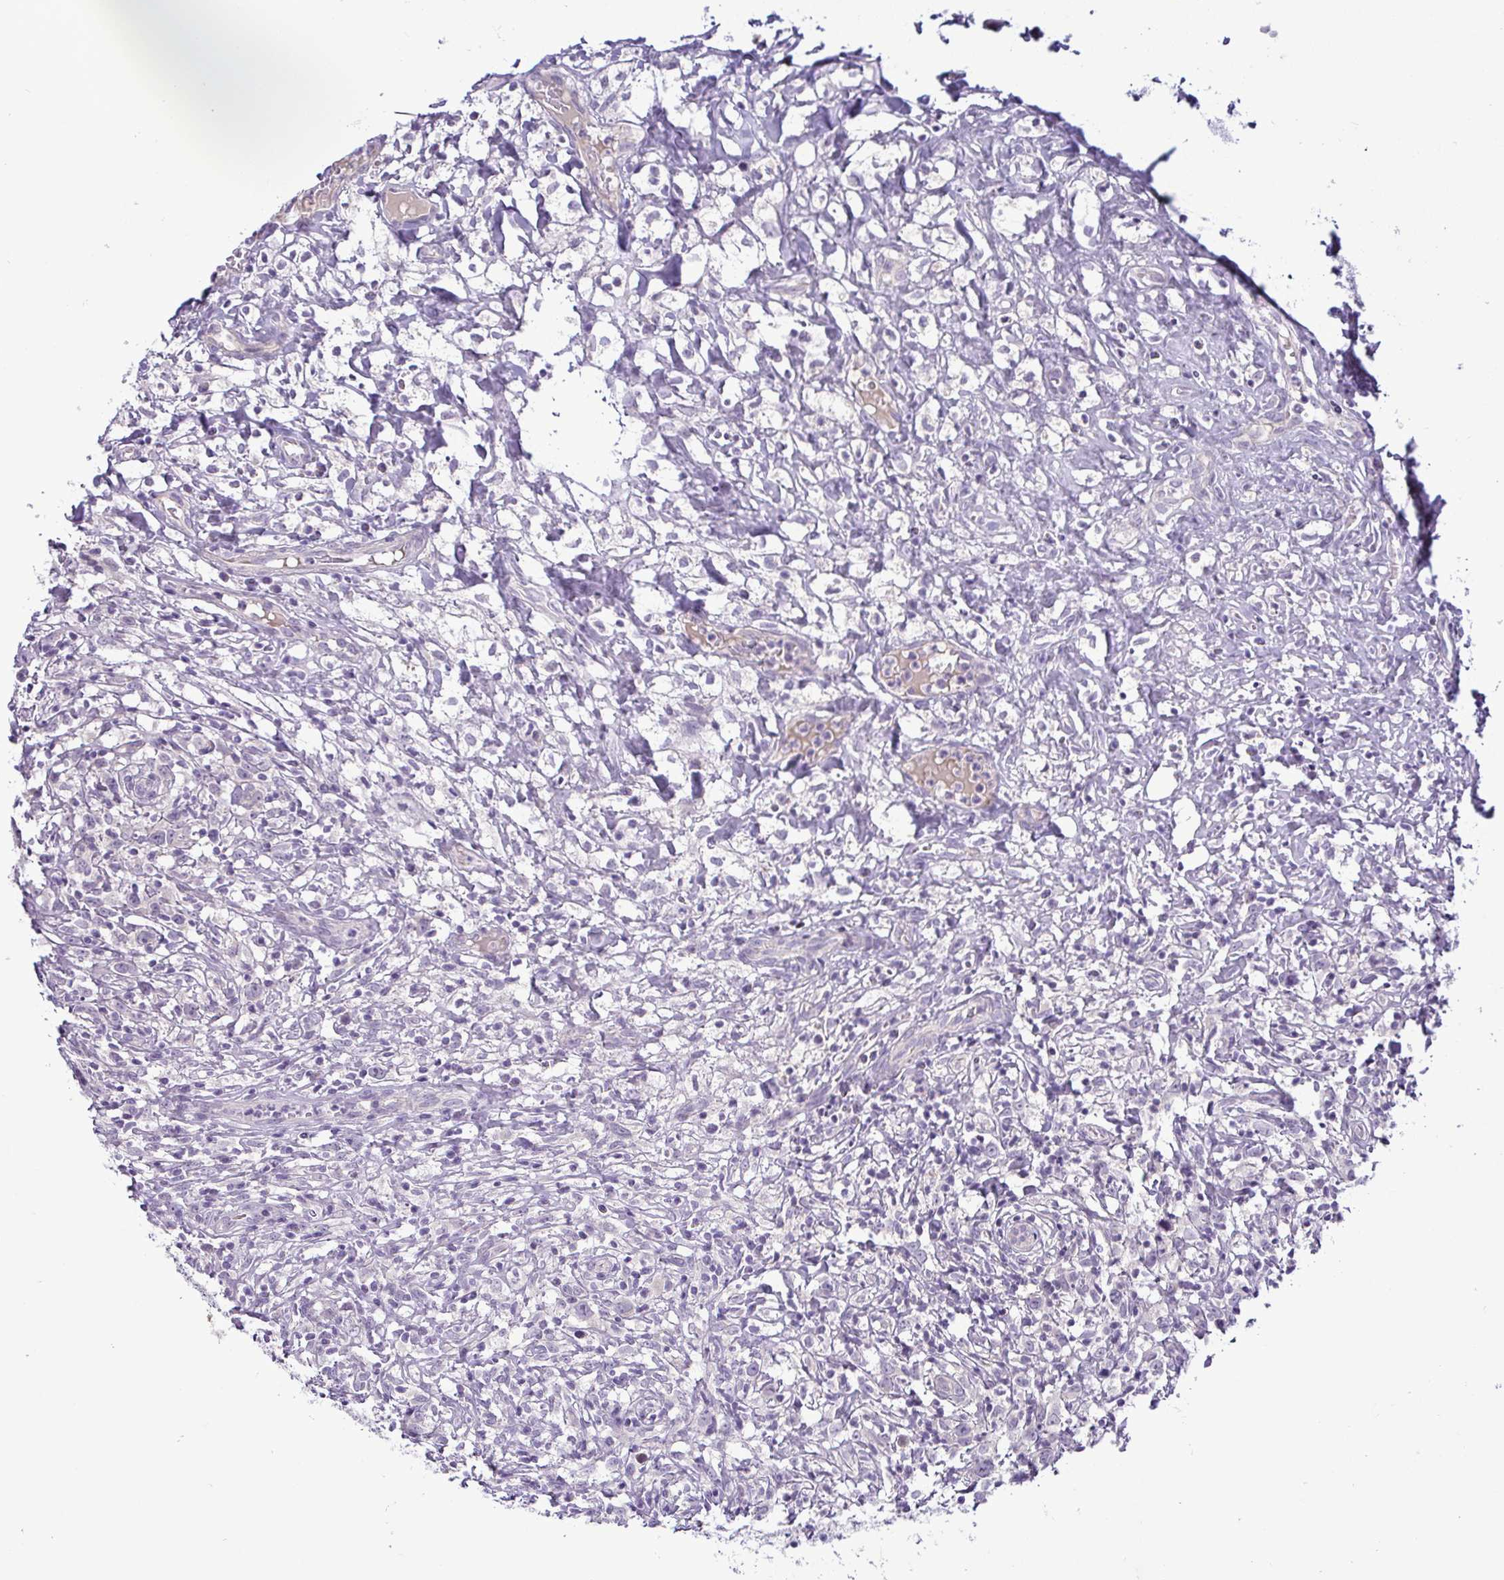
{"staining": {"intensity": "negative", "quantity": "none", "location": "none"}, "tissue": "lymphoma", "cell_type": "Tumor cells", "image_type": "cancer", "snomed": [{"axis": "morphology", "description": "Hodgkin's disease, NOS"}, {"axis": "topography", "description": "No Tissue"}], "caption": "Protein analysis of lymphoma displays no significant positivity in tumor cells. (Immunohistochemistry (ihc), brightfield microscopy, high magnification).", "gene": "SYNPO2L", "patient": {"sex": "female", "age": 21}}